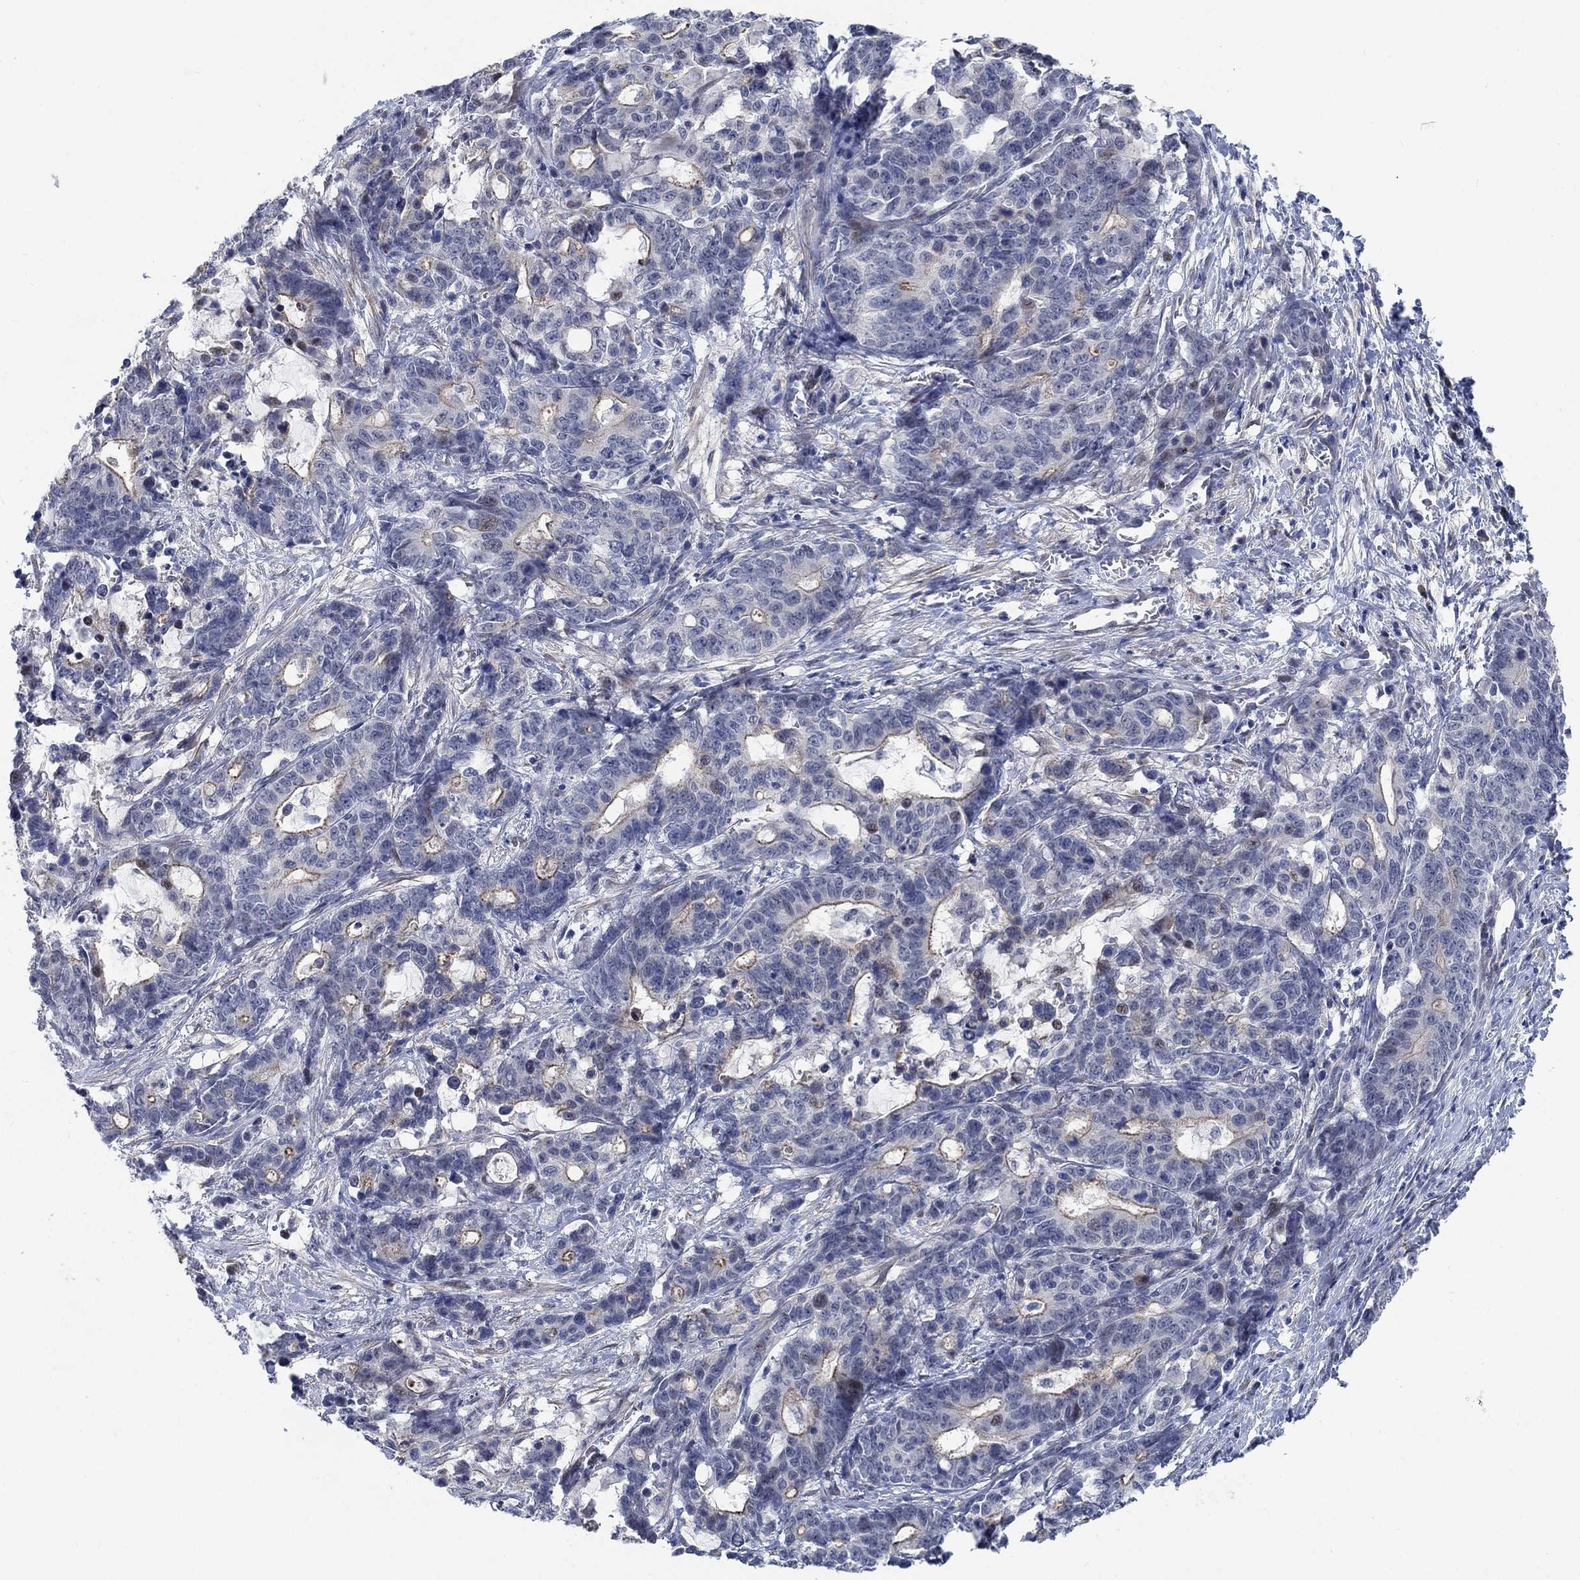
{"staining": {"intensity": "weak", "quantity": "<25%", "location": "cytoplasmic/membranous"}, "tissue": "stomach cancer", "cell_type": "Tumor cells", "image_type": "cancer", "snomed": [{"axis": "morphology", "description": "Normal tissue, NOS"}, {"axis": "morphology", "description": "Adenocarcinoma, NOS"}, {"axis": "topography", "description": "Stomach"}], "caption": "Tumor cells are negative for brown protein staining in adenocarcinoma (stomach). Brightfield microscopy of IHC stained with DAB (3,3'-diaminobenzidine) (brown) and hematoxylin (blue), captured at high magnification.", "gene": "KCNH8", "patient": {"sex": "female", "age": 64}}